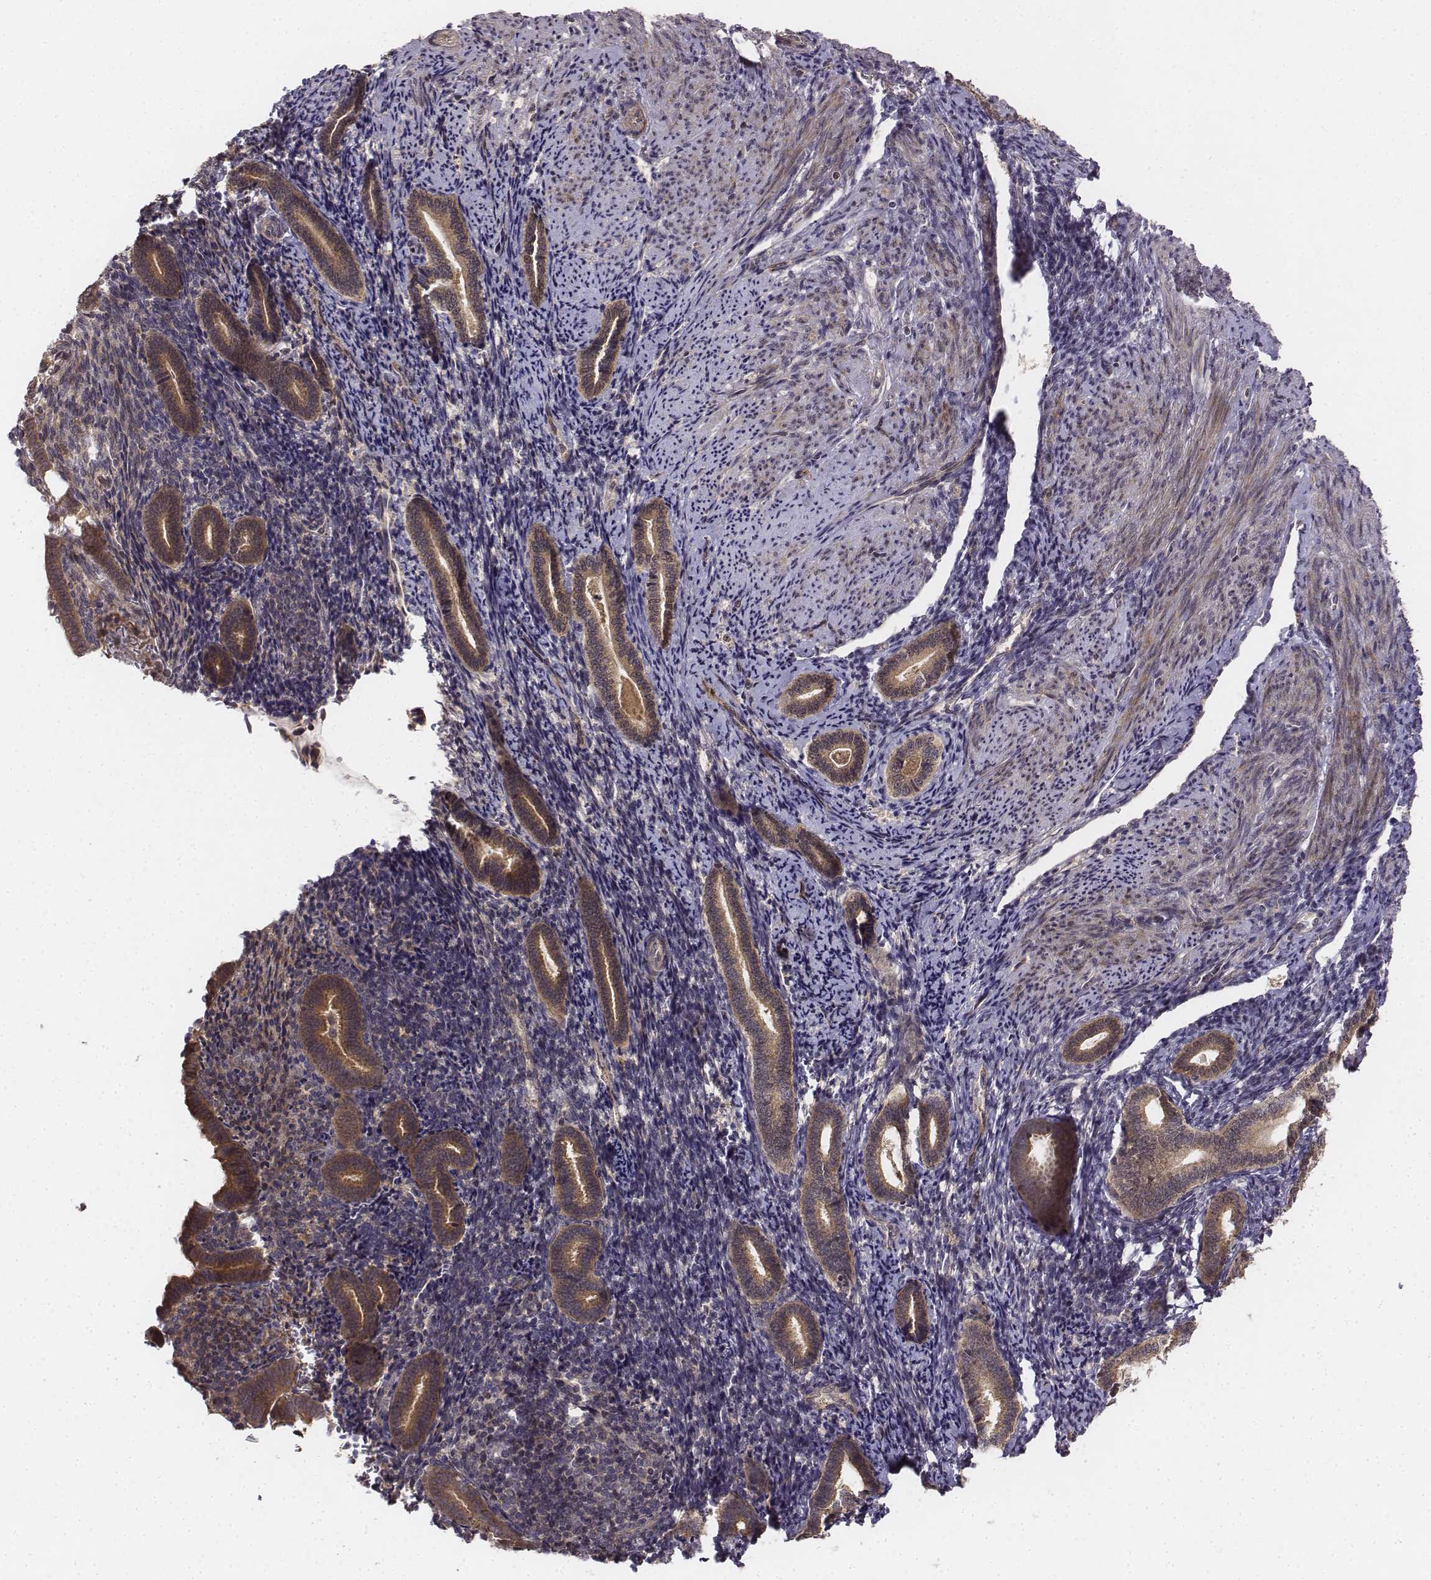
{"staining": {"intensity": "weak", "quantity": "<25%", "location": "cytoplasmic/membranous"}, "tissue": "endometrium", "cell_type": "Cells in endometrial stroma", "image_type": "normal", "snomed": [{"axis": "morphology", "description": "Normal tissue, NOS"}, {"axis": "topography", "description": "Endometrium"}], "caption": "Endometrium stained for a protein using immunohistochemistry (IHC) exhibits no expression cells in endometrial stroma.", "gene": "FBXO21", "patient": {"sex": "female", "age": 57}}